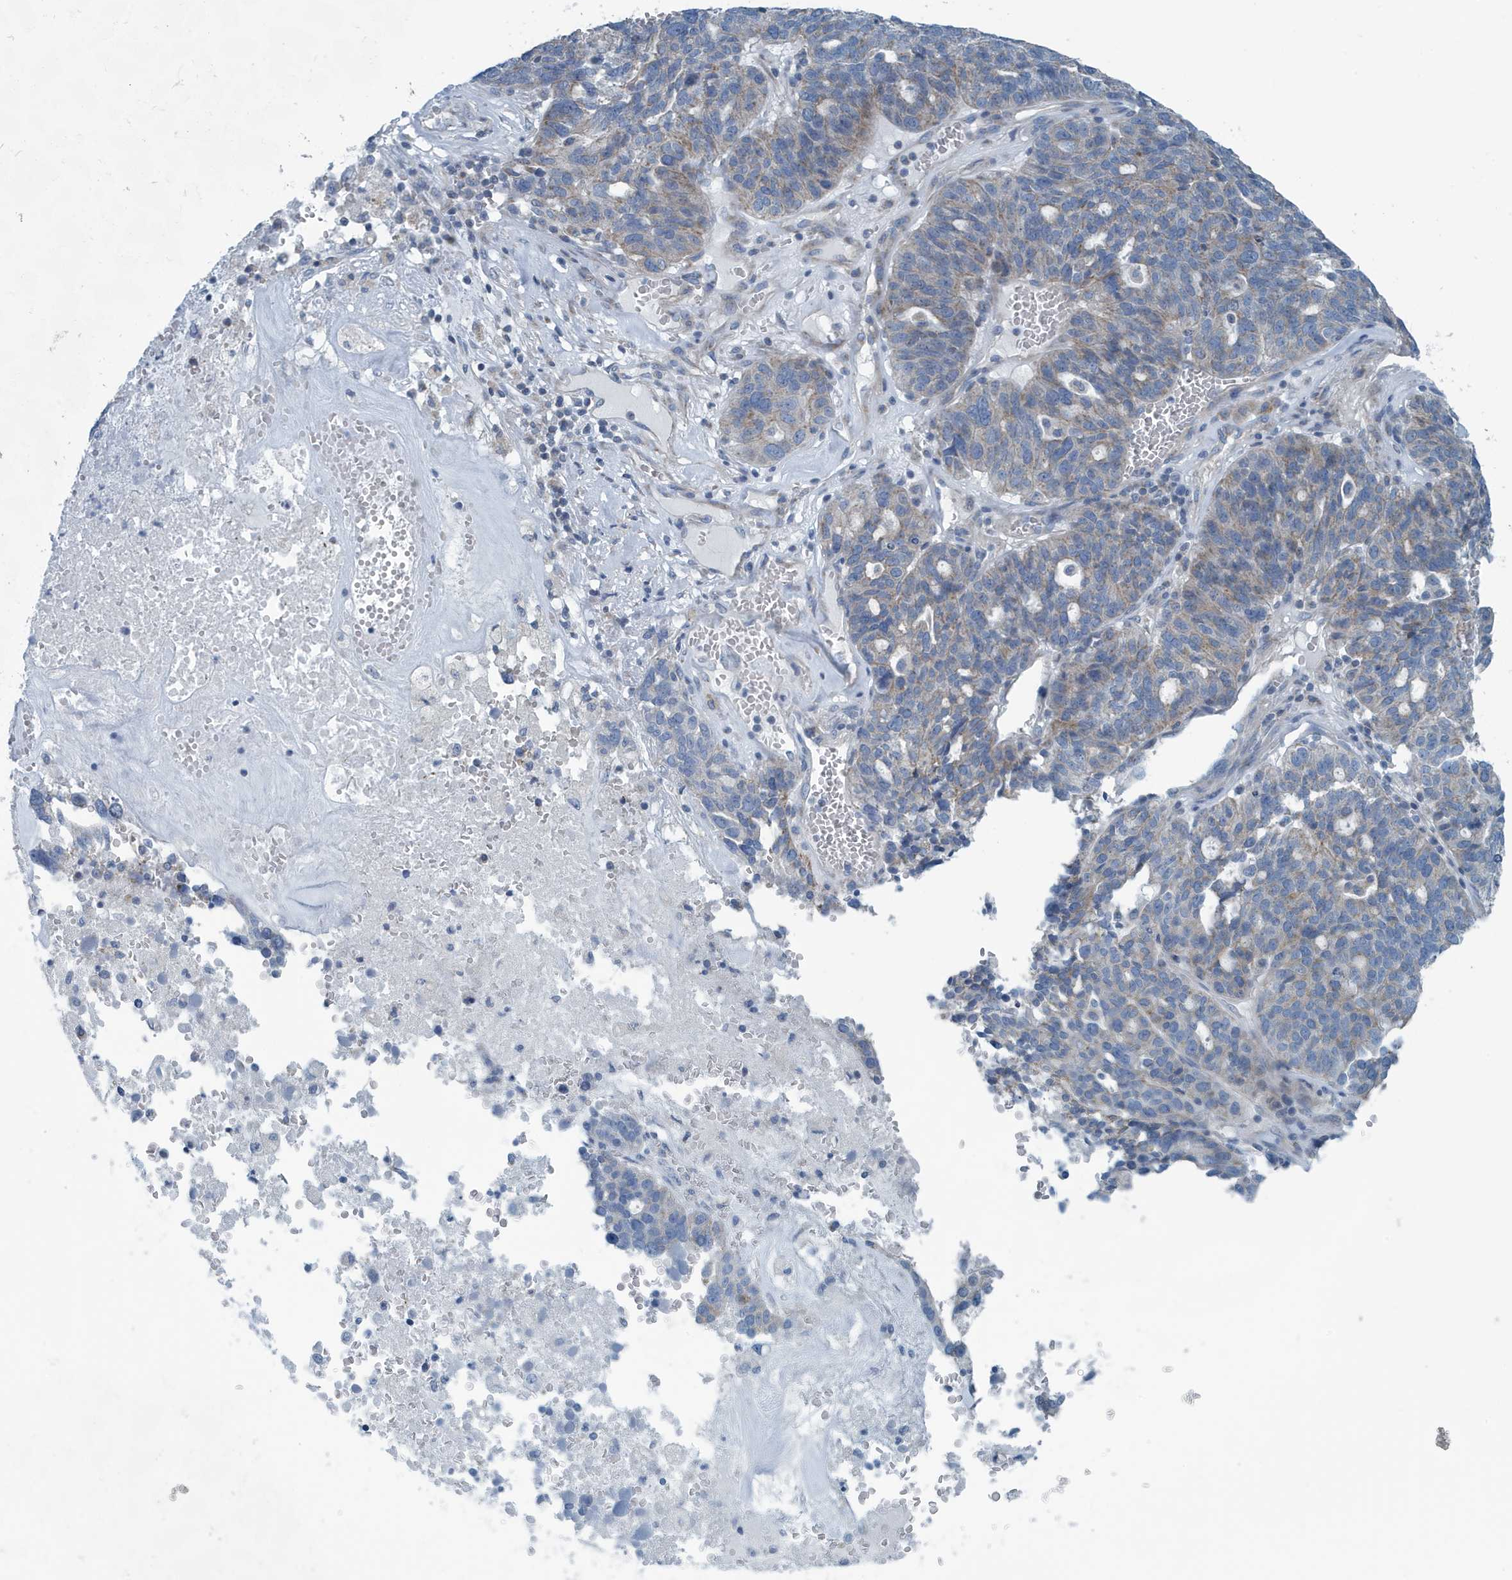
{"staining": {"intensity": "weak", "quantity": "<25%", "location": "cytoplasmic/membranous"}, "tissue": "ovarian cancer", "cell_type": "Tumor cells", "image_type": "cancer", "snomed": [{"axis": "morphology", "description": "Cystadenocarcinoma, serous, NOS"}, {"axis": "topography", "description": "Ovary"}], "caption": "IHC image of neoplastic tissue: ovarian cancer stained with DAB (3,3'-diaminobenzidine) displays no significant protein staining in tumor cells.", "gene": "PPM1M", "patient": {"sex": "female", "age": 59}}